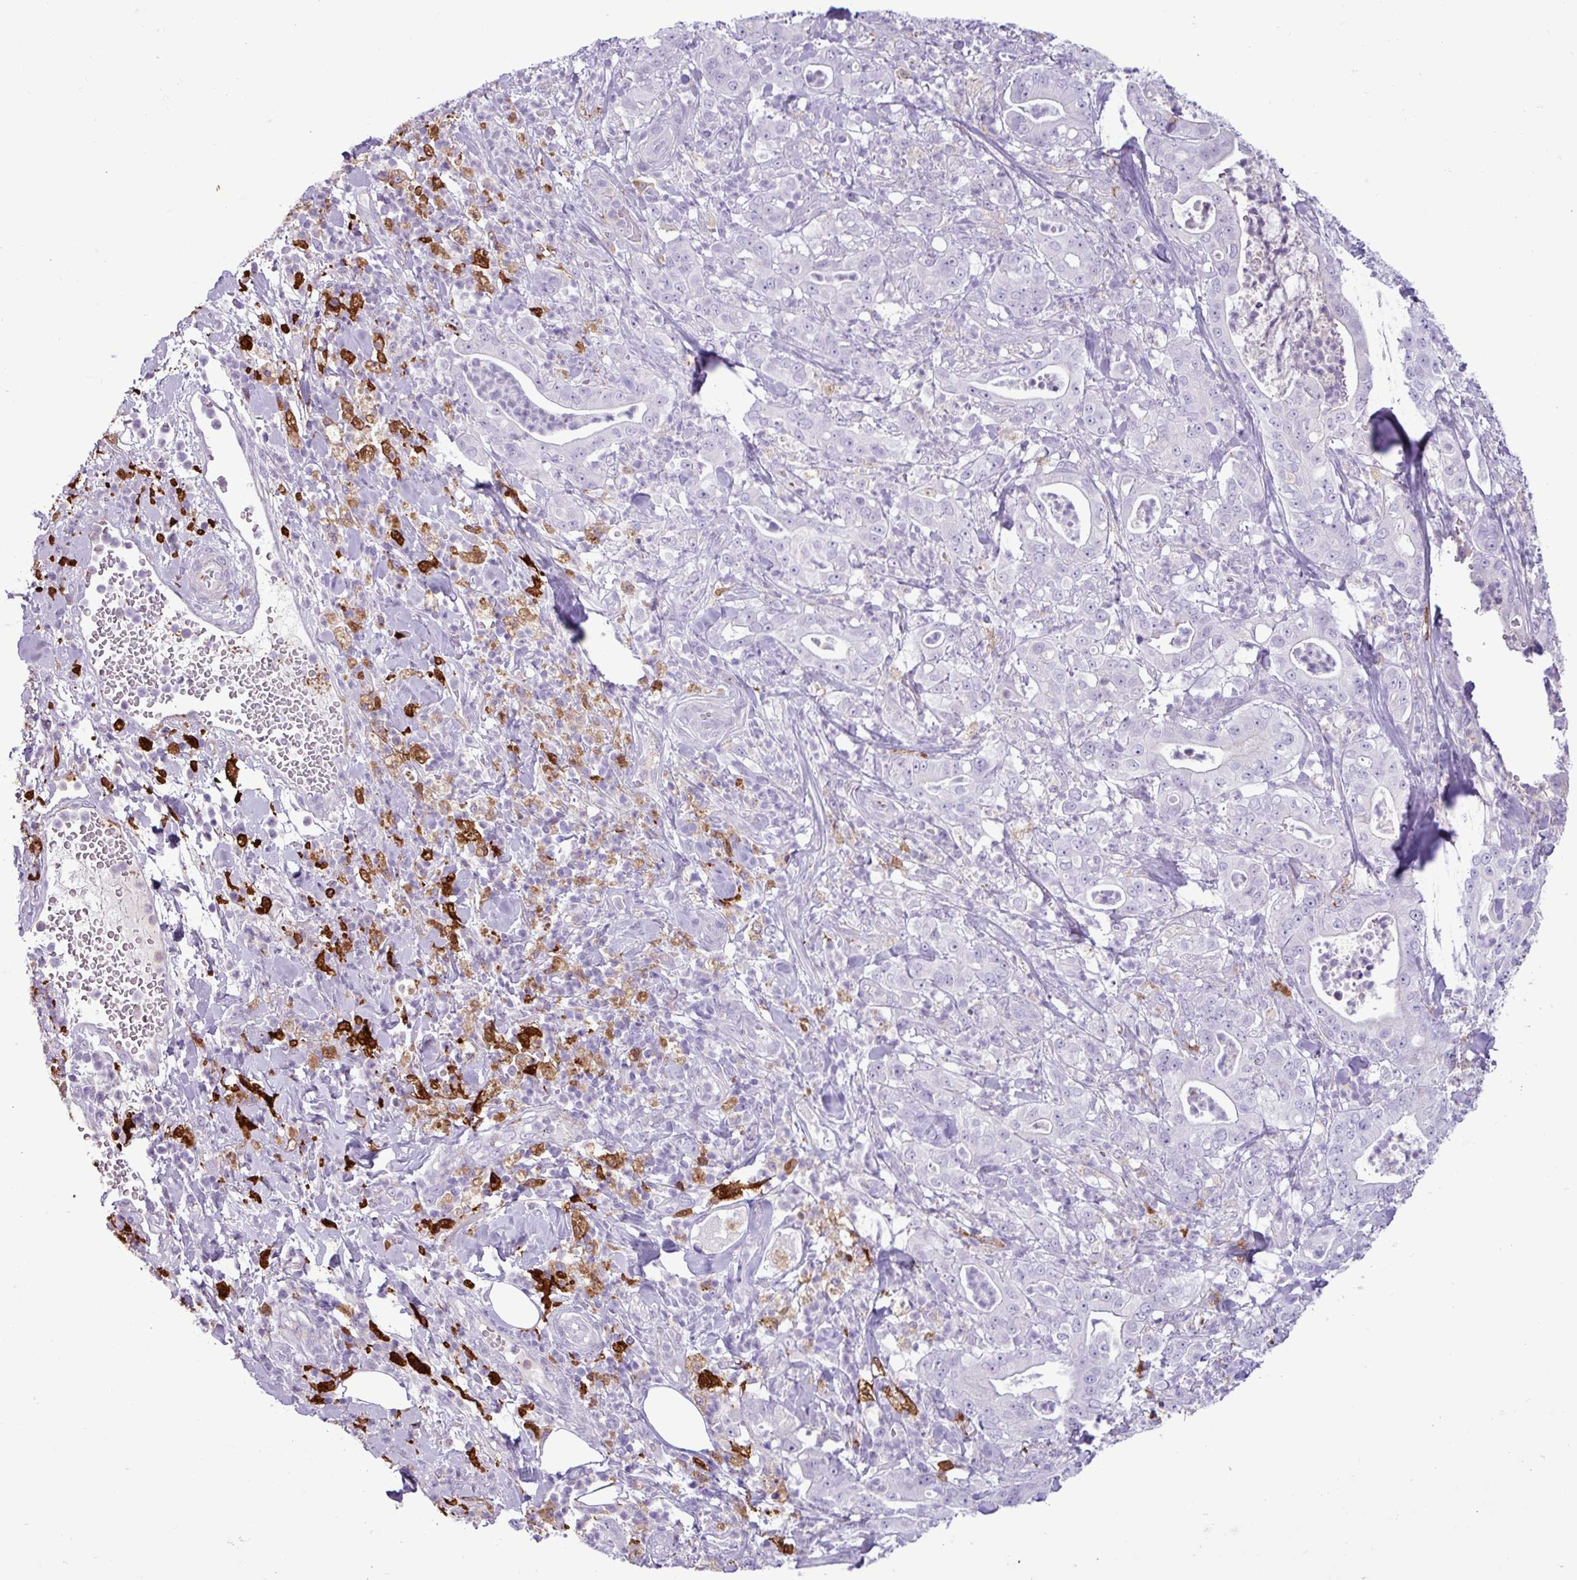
{"staining": {"intensity": "negative", "quantity": "none", "location": "none"}, "tissue": "pancreatic cancer", "cell_type": "Tumor cells", "image_type": "cancer", "snomed": [{"axis": "morphology", "description": "Adenocarcinoma, NOS"}, {"axis": "topography", "description": "Pancreas"}], "caption": "This is an immunohistochemistry image of human pancreatic adenocarcinoma. There is no positivity in tumor cells.", "gene": "TMEM200C", "patient": {"sex": "male", "age": 71}}